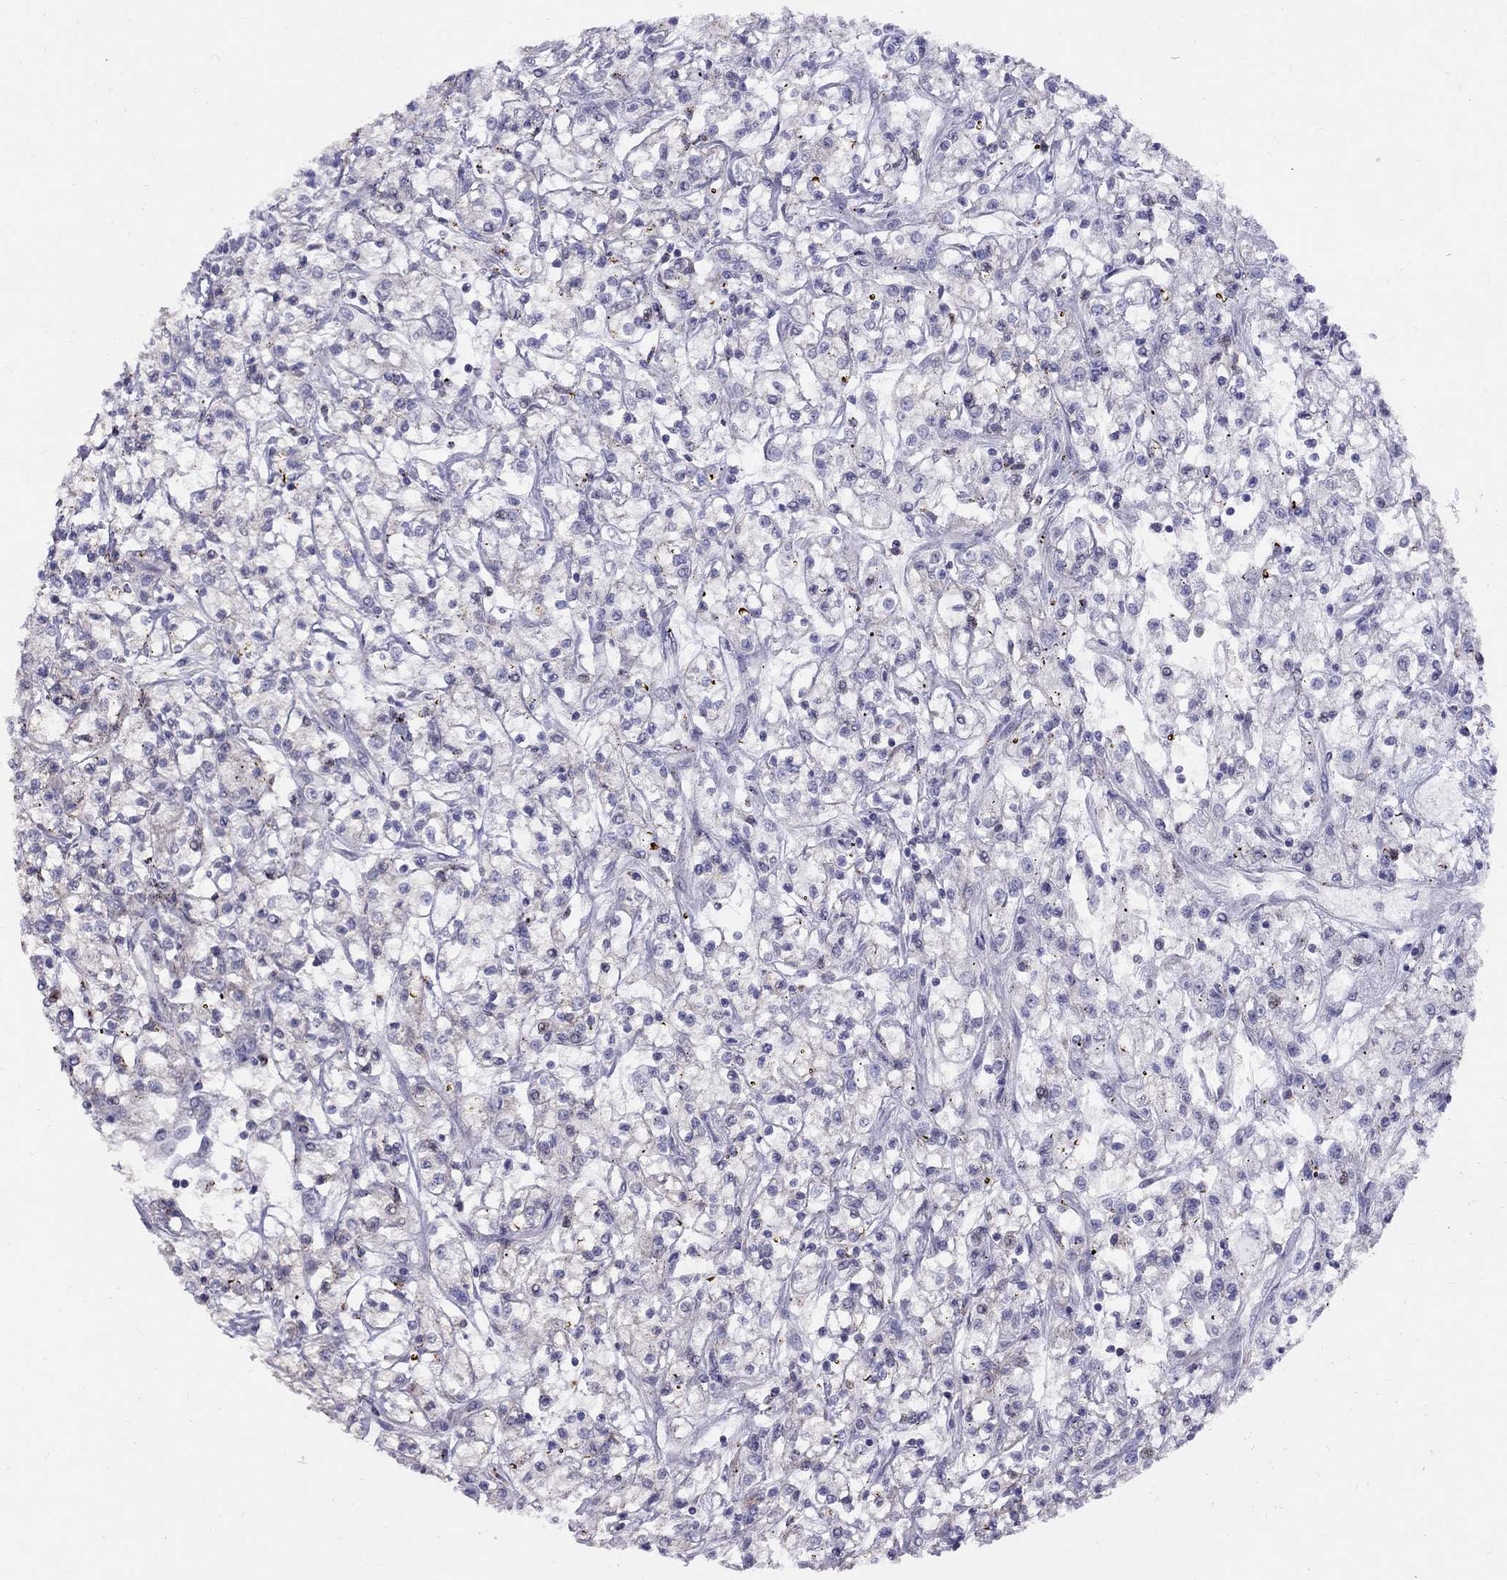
{"staining": {"intensity": "negative", "quantity": "none", "location": "none"}, "tissue": "renal cancer", "cell_type": "Tumor cells", "image_type": "cancer", "snomed": [{"axis": "morphology", "description": "Adenocarcinoma, NOS"}, {"axis": "topography", "description": "Kidney"}], "caption": "IHC micrograph of neoplastic tissue: renal cancer stained with DAB shows no significant protein staining in tumor cells. (IHC, brightfield microscopy, high magnification).", "gene": "MAGEB4", "patient": {"sex": "female", "age": 59}}